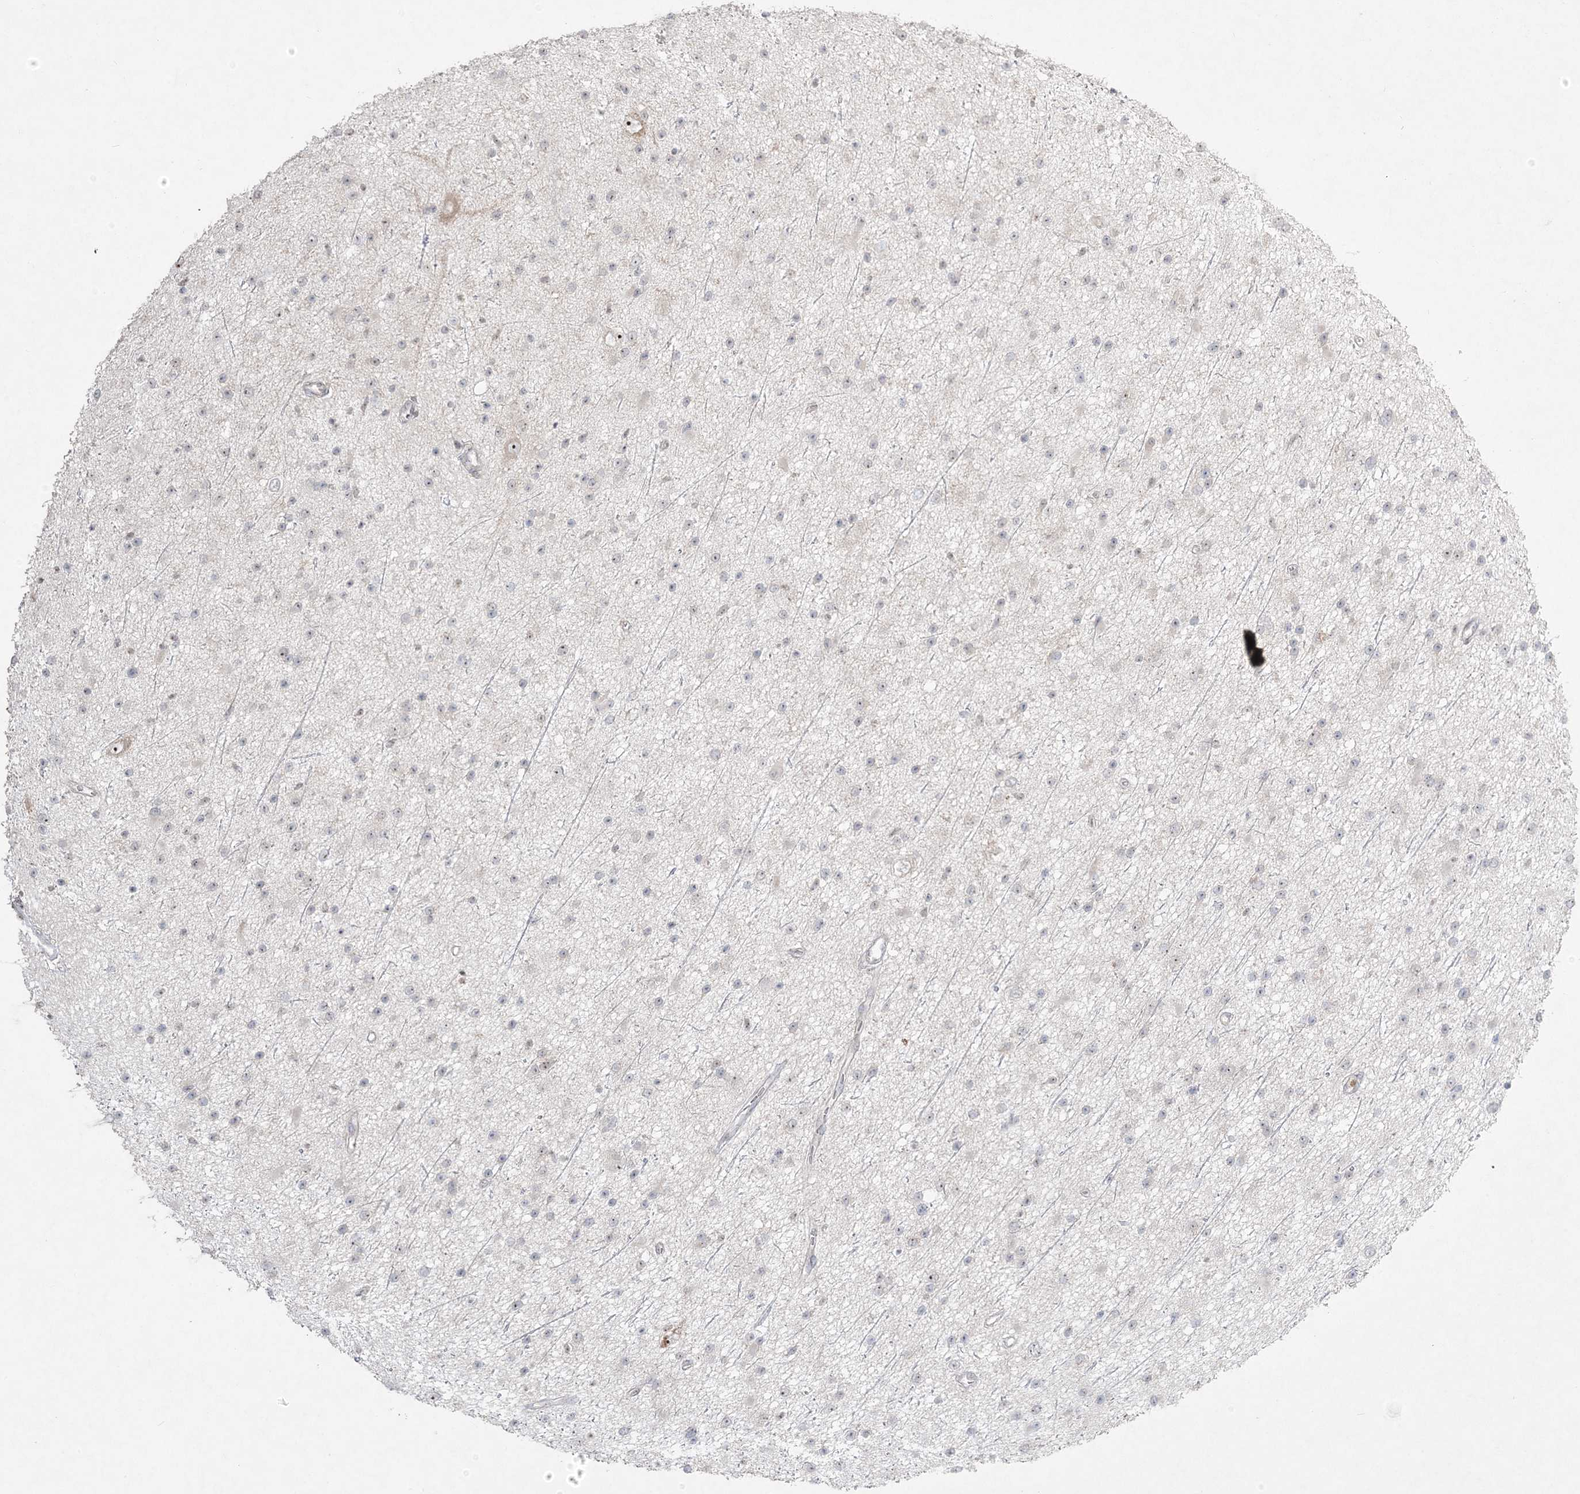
{"staining": {"intensity": "weak", "quantity": "<25%", "location": "nuclear"}, "tissue": "glioma", "cell_type": "Tumor cells", "image_type": "cancer", "snomed": [{"axis": "morphology", "description": "Glioma, malignant, Low grade"}, {"axis": "topography", "description": "Cerebral cortex"}], "caption": "Tumor cells show no significant protein positivity in malignant glioma (low-grade).", "gene": "NOP16", "patient": {"sex": "female", "age": 39}}